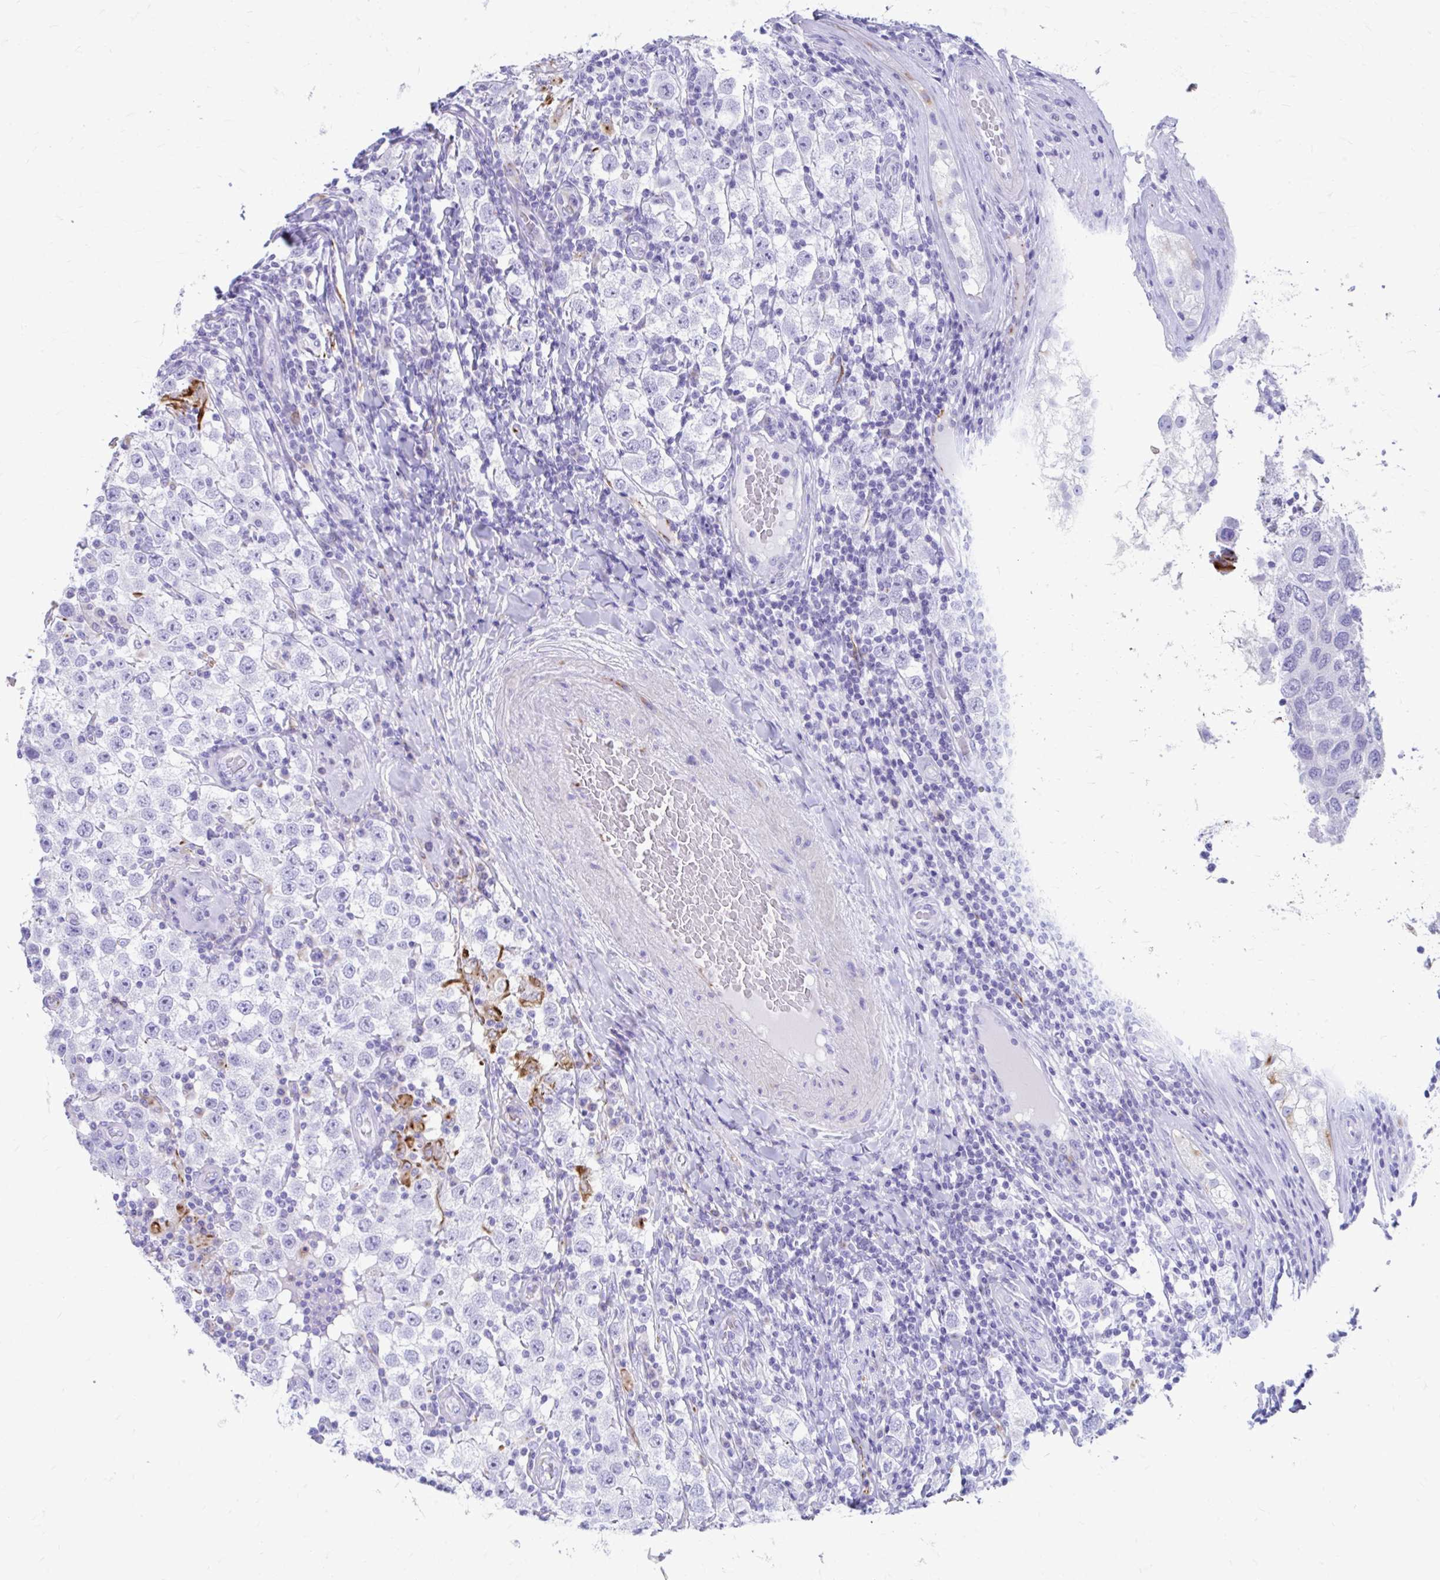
{"staining": {"intensity": "negative", "quantity": "none", "location": "none"}, "tissue": "testis cancer", "cell_type": "Tumor cells", "image_type": "cancer", "snomed": [{"axis": "morphology", "description": "Normal tissue, NOS"}, {"axis": "morphology", "description": "Urothelial carcinoma, High grade"}, {"axis": "morphology", "description": "Seminoma, NOS"}, {"axis": "morphology", "description": "Carcinoma, Embryonal, NOS"}, {"axis": "topography", "description": "Urinary bladder"}, {"axis": "topography", "description": "Testis"}], "caption": "The image displays no staining of tumor cells in testis seminoma.", "gene": "ZNF699", "patient": {"sex": "male", "age": 41}}